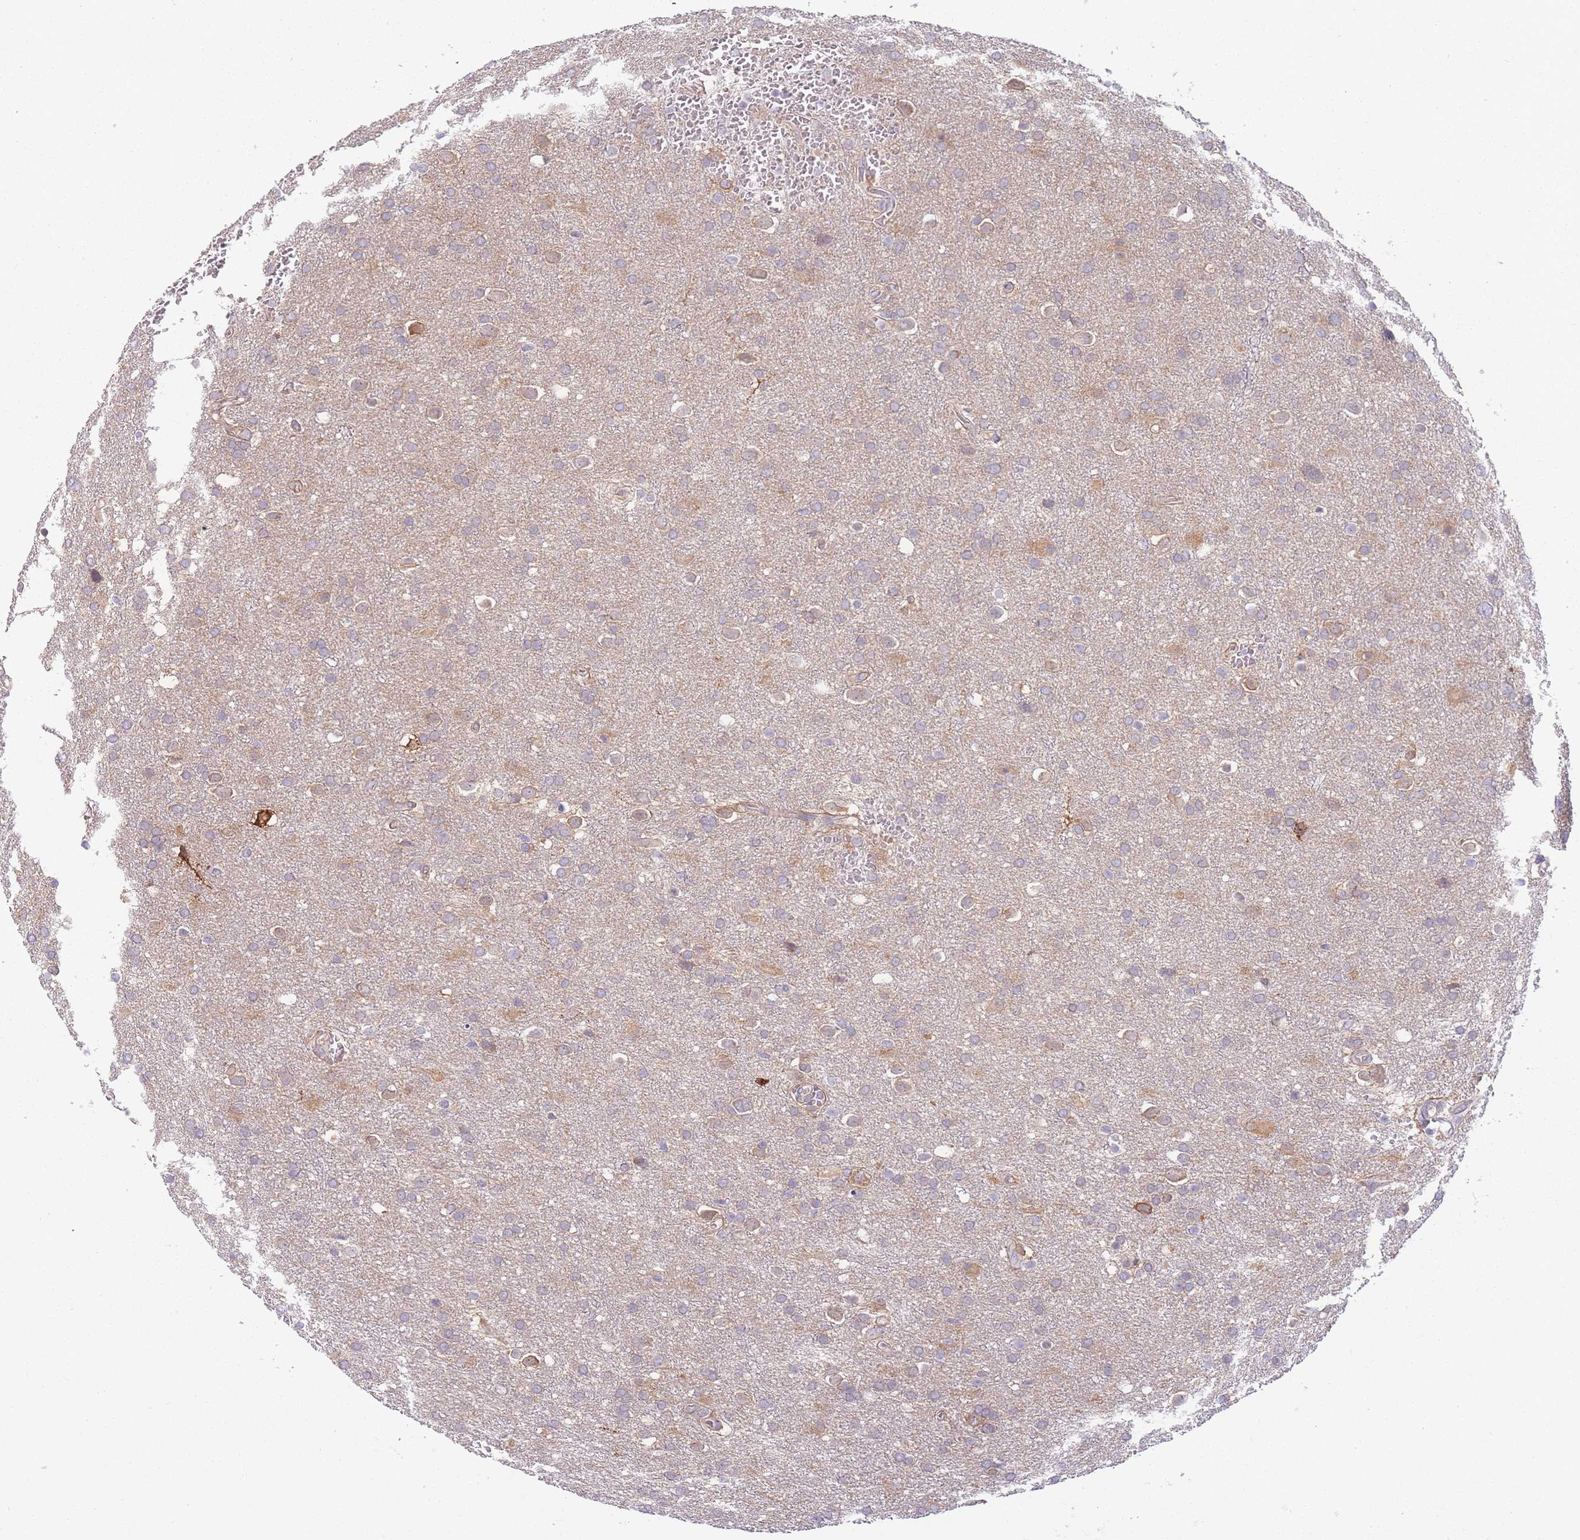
{"staining": {"intensity": "weak", "quantity": "<25%", "location": "cytoplasmic/membranous"}, "tissue": "glioma", "cell_type": "Tumor cells", "image_type": "cancer", "snomed": [{"axis": "morphology", "description": "Glioma, malignant, Low grade"}, {"axis": "topography", "description": "Brain"}], "caption": "Image shows no protein expression in tumor cells of malignant glioma (low-grade) tissue. The staining is performed using DAB brown chromogen with nuclei counter-stained in using hematoxylin.", "gene": "SPHKAP", "patient": {"sex": "female", "age": 32}}